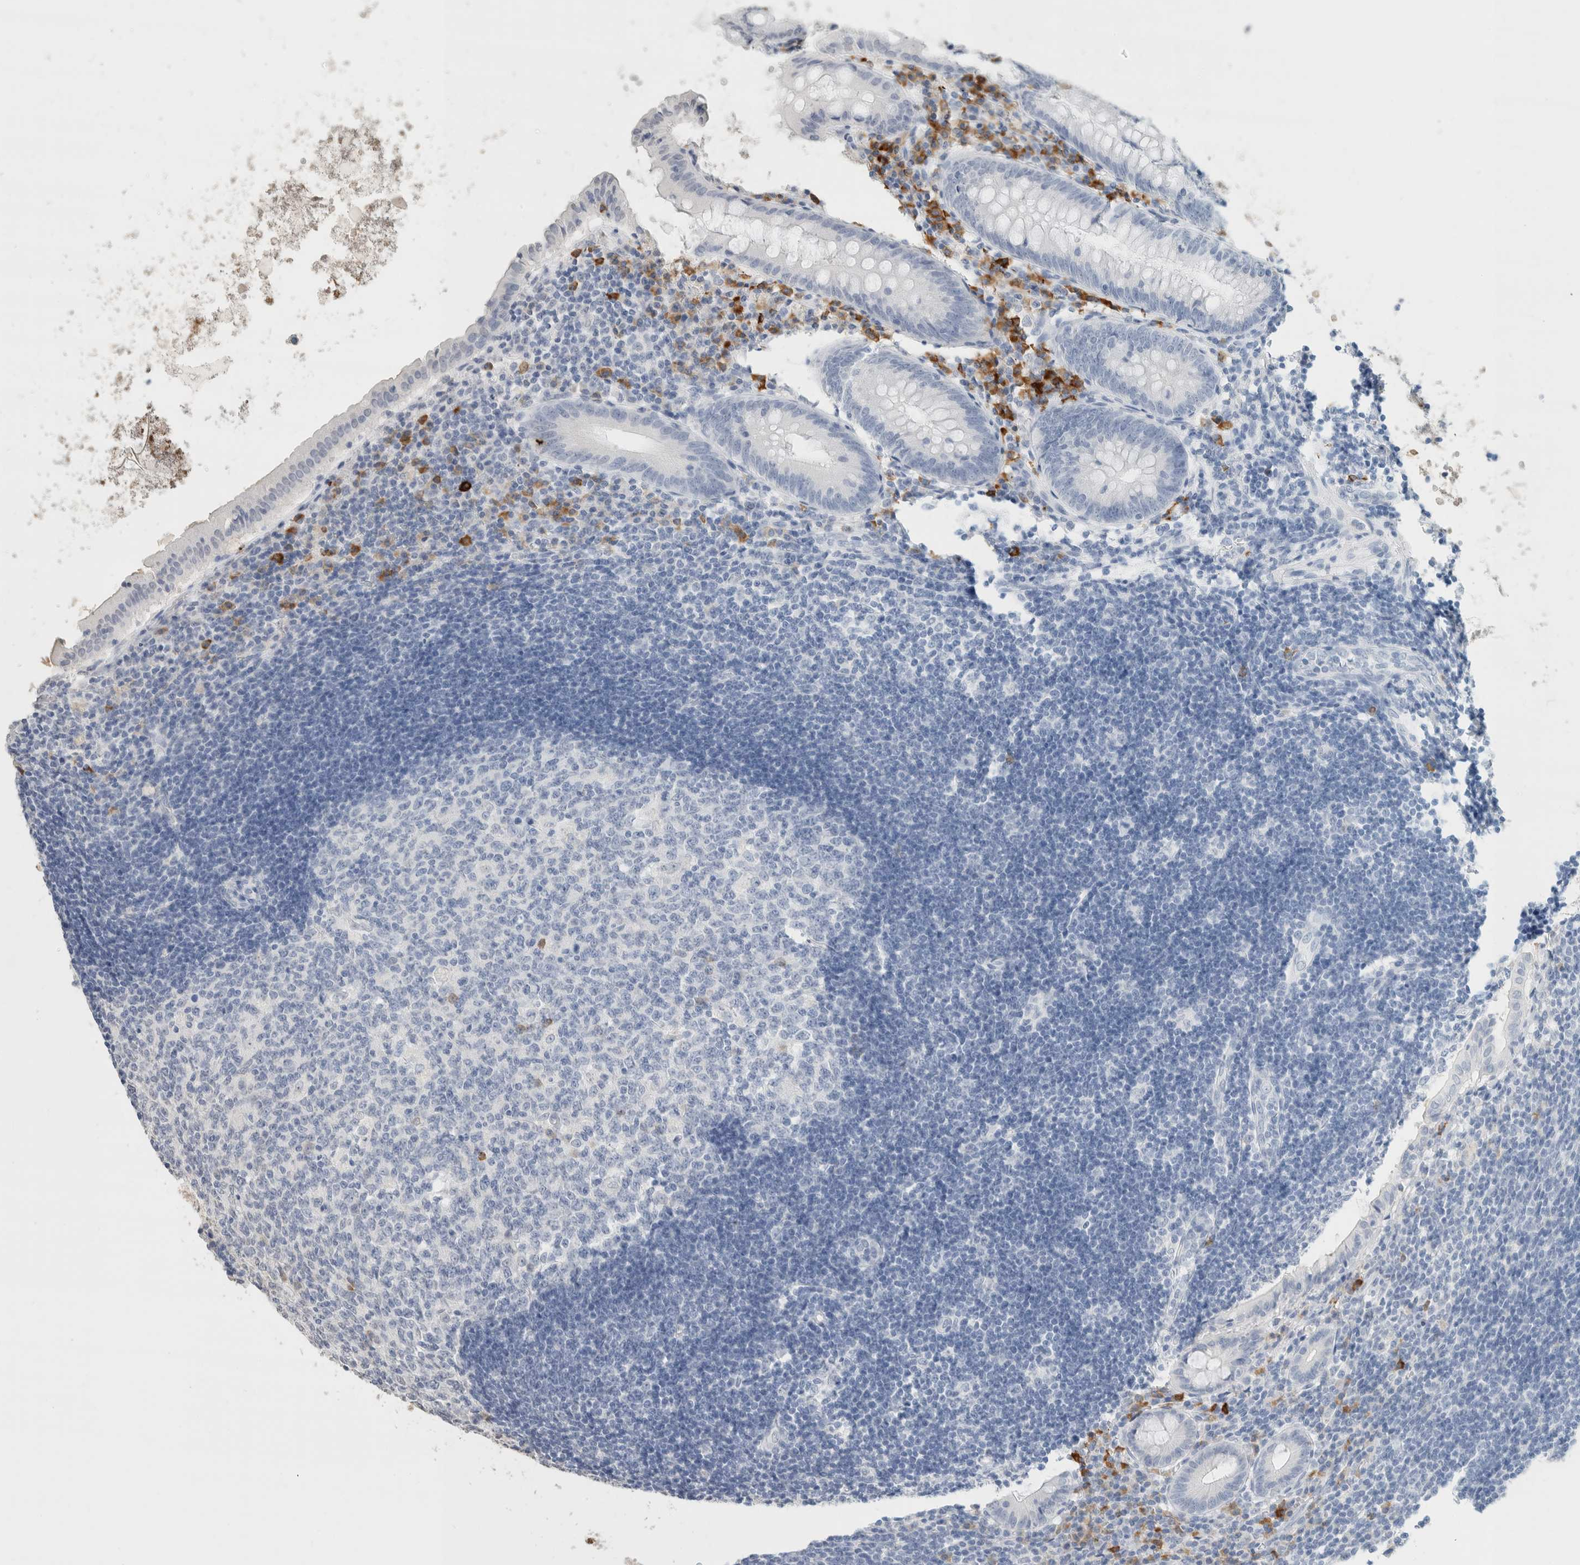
{"staining": {"intensity": "negative", "quantity": "none", "location": "none"}, "tissue": "appendix", "cell_type": "Glandular cells", "image_type": "normal", "snomed": [{"axis": "morphology", "description": "Normal tissue, NOS"}, {"axis": "topography", "description": "Appendix"}], "caption": "Human appendix stained for a protein using IHC demonstrates no positivity in glandular cells.", "gene": "CD80", "patient": {"sex": "female", "age": 54}}